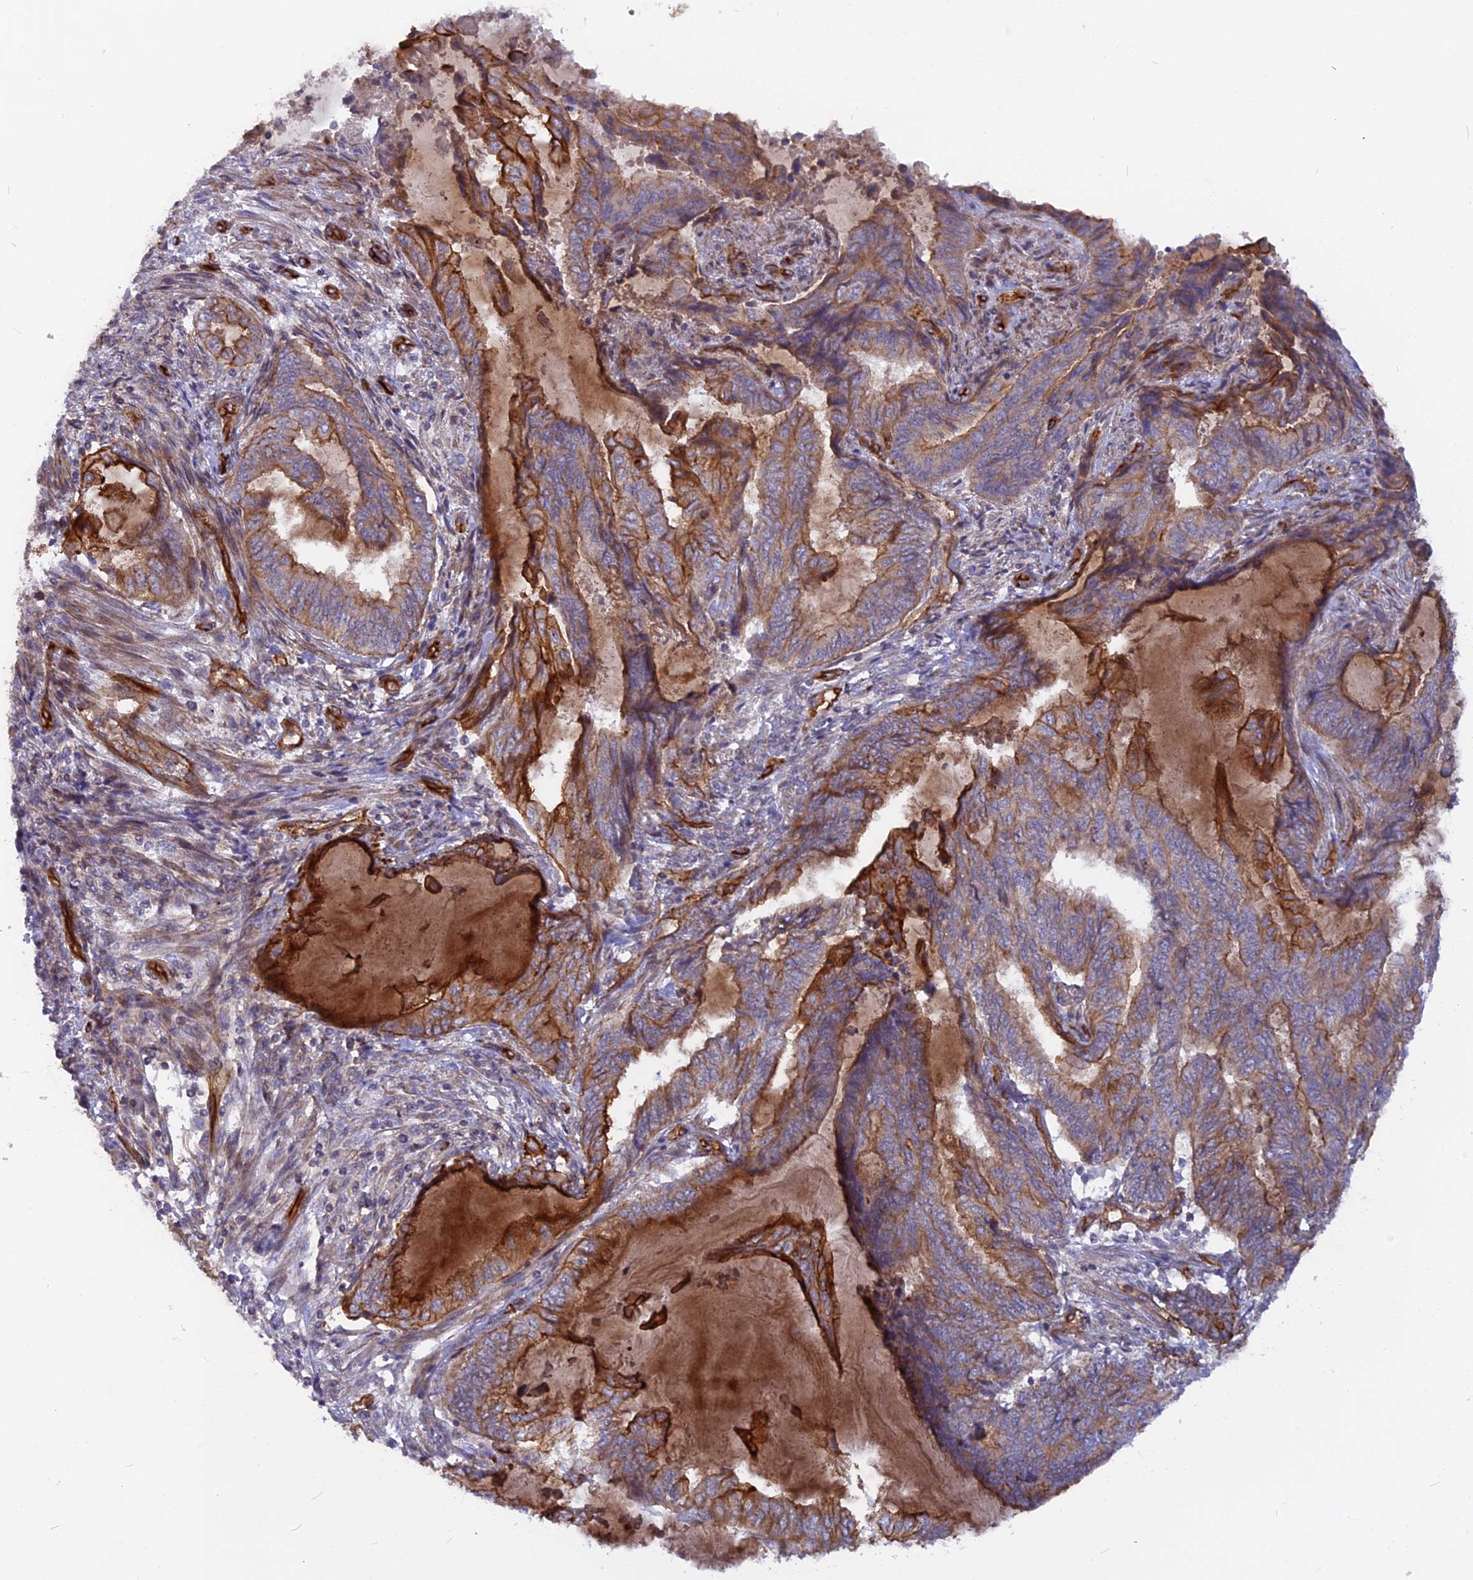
{"staining": {"intensity": "moderate", "quantity": ">75%", "location": "cytoplasmic/membranous"}, "tissue": "endometrial cancer", "cell_type": "Tumor cells", "image_type": "cancer", "snomed": [{"axis": "morphology", "description": "Adenocarcinoma, NOS"}, {"axis": "topography", "description": "Uterus"}, {"axis": "topography", "description": "Endometrium"}], "caption": "Endometrial cancer stained with DAB immunohistochemistry (IHC) demonstrates medium levels of moderate cytoplasmic/membranous staining in about >75% of tumor cells.", "gene": "CNBD2", "patient": {"sex": "female", "age": 70}}